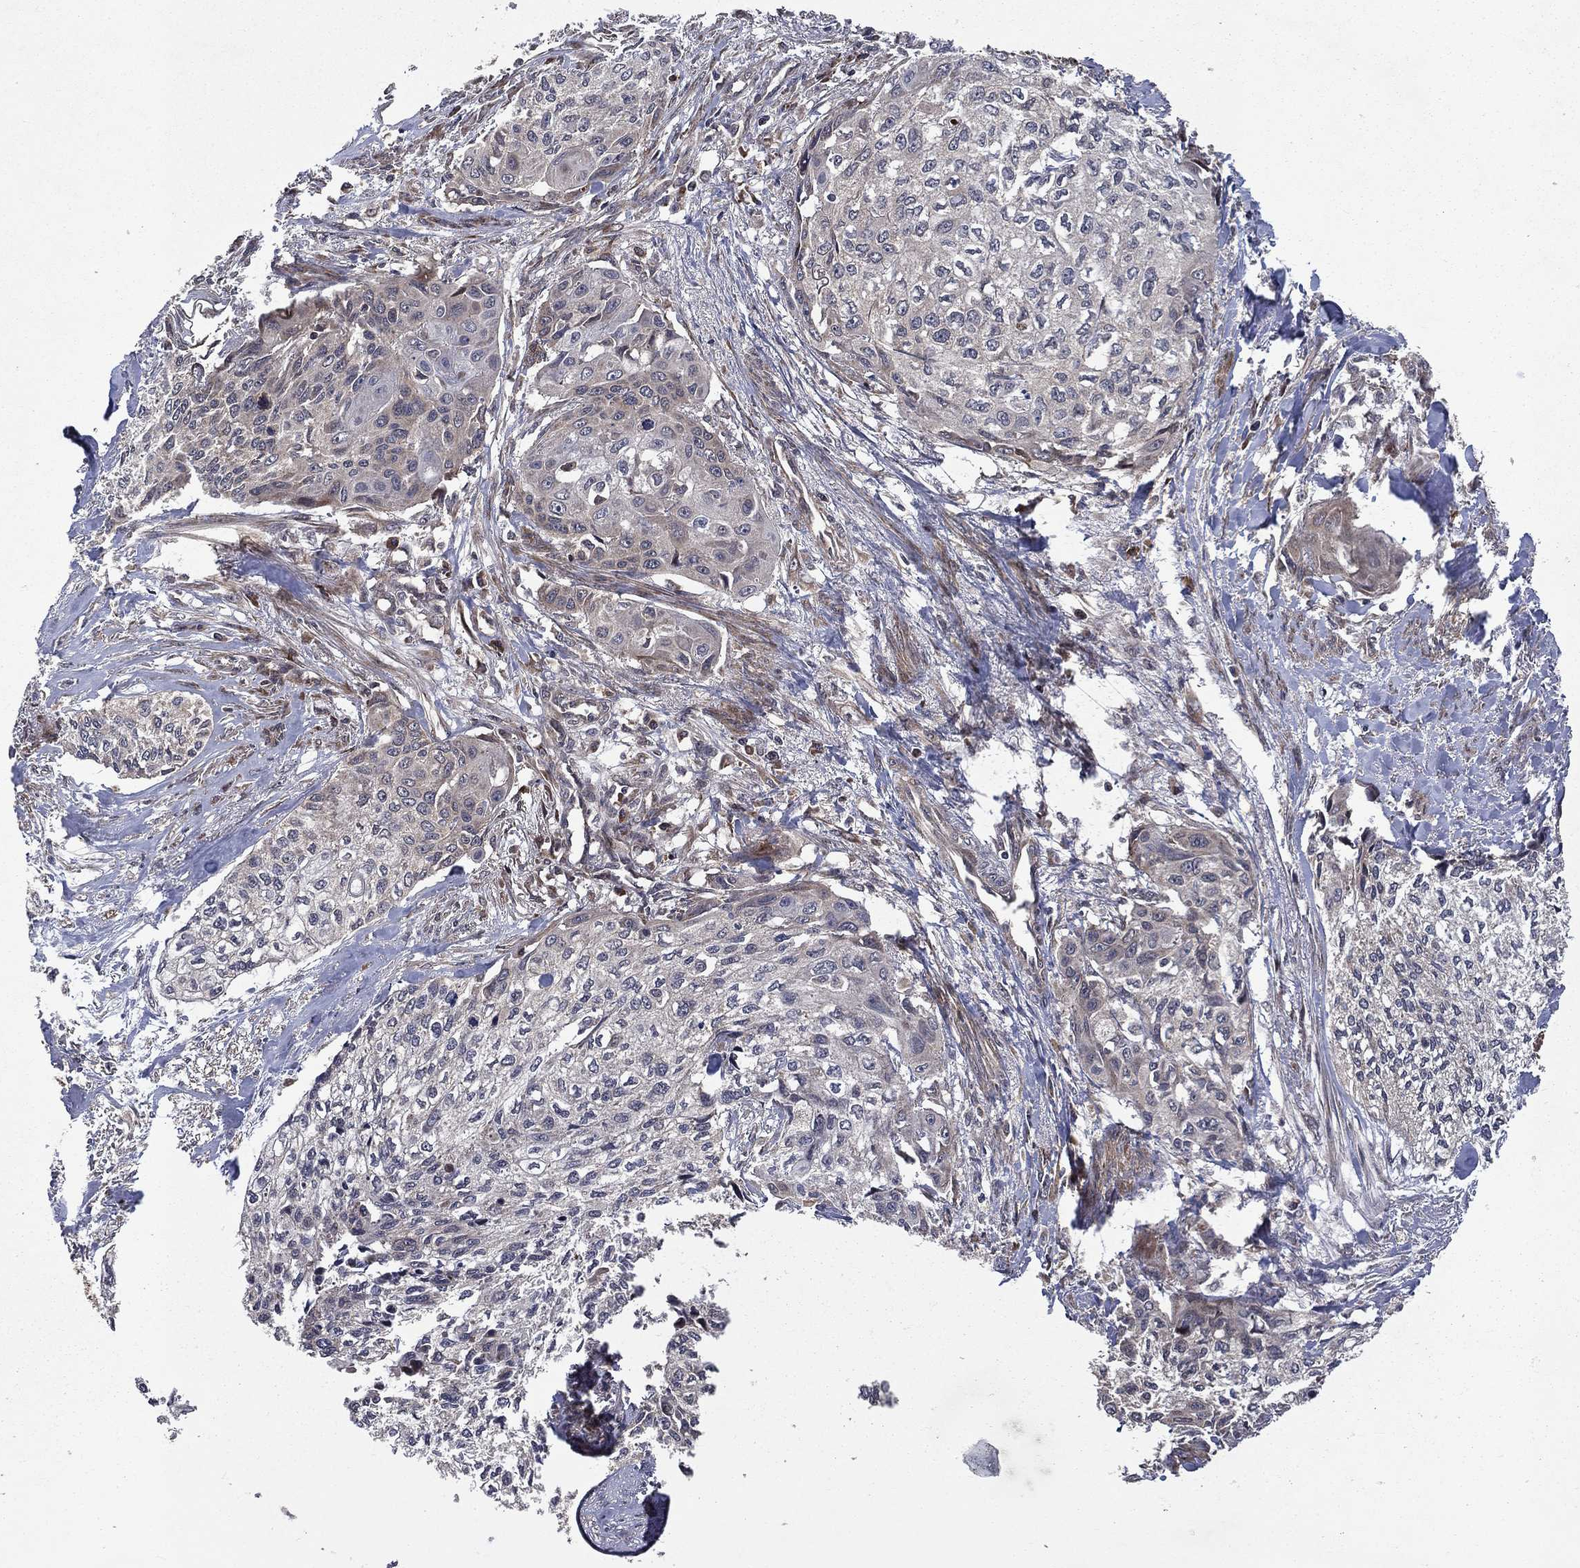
{"staining": {"intensity": "weak", "quantity": "<25%", "location": "cytoplasmic/membranous"}, "tissue": "cervical cancer", "cell_type": "Tumor cells", "image_type": "cancer", "snomed": [{"axis": "morphology", "description": "Squamous cell carcinoma, NOS"}, {"axis": "topography", "description": "Cervix"}], "caption": "Immunohistochemistry (IHC) image of neoplastic tissue: human cervical cancer (squamous cell carcinoma) stained with DAB shows no significant protein positivity in tumor cells.", "gene": "RAB11FIP4", "patient": {"sex": "female", "age": 58}}